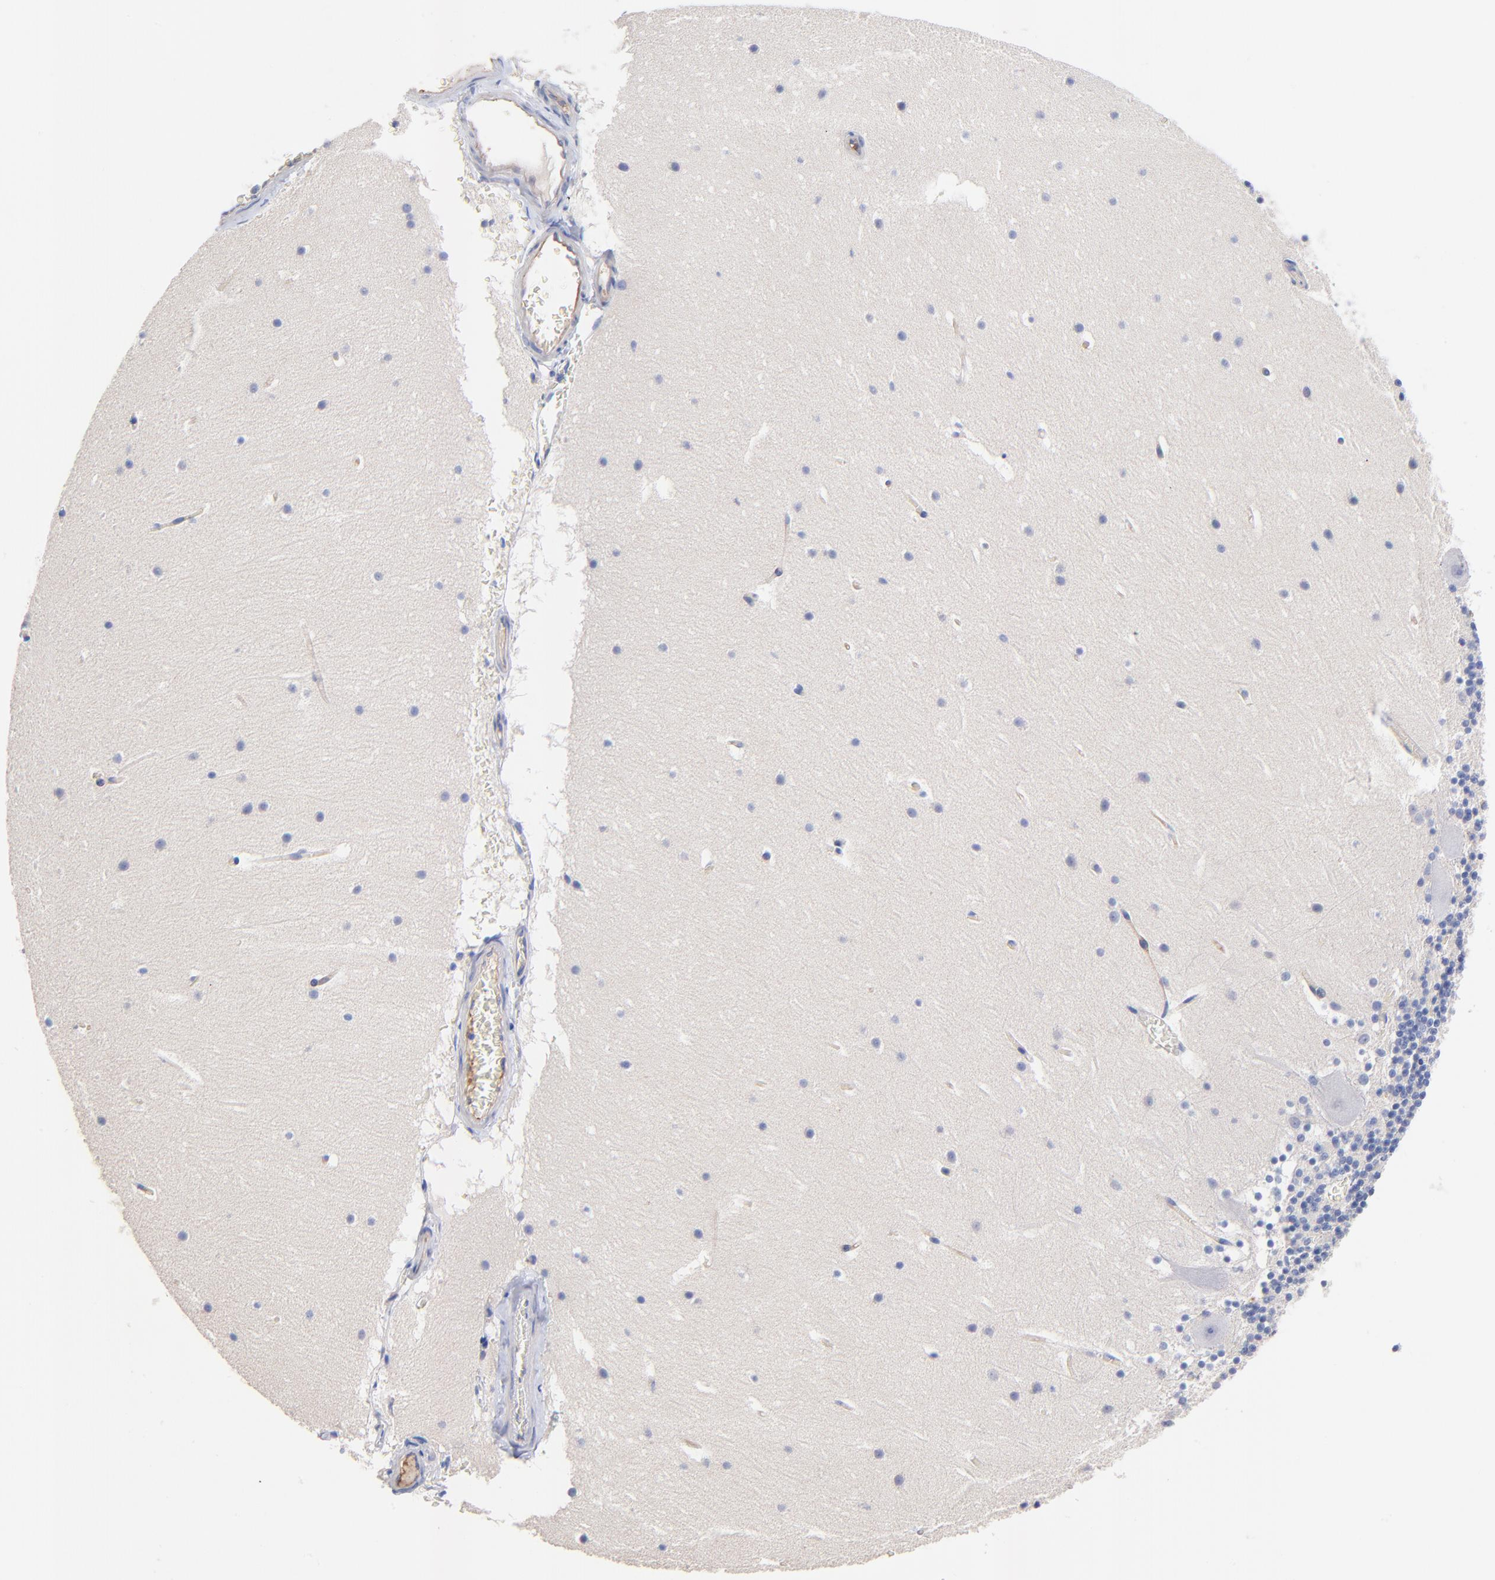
{"staining": {"intensity": "negative", "quantity": "none", "location": "none"}, "tissue": "cerebellum", "cell_type": "Cells in granular layer", "image_type": "normal", "snomed": [{"axis": "morphology", "description": "Normal tissue, NOS"}, {"axis": "topography", "description": "Cerebellum"}], "caption": "Image shows no protein staining in cells in granular layer of benign cerebellum. (Stains: DAB immunohistochemistry (IHC) with hematoxylin counter stain, Microscopy: brightfield microscopy at high magnification).", "gene": "SLC44A2", "patient": {"sex": "male", "age": 45}}